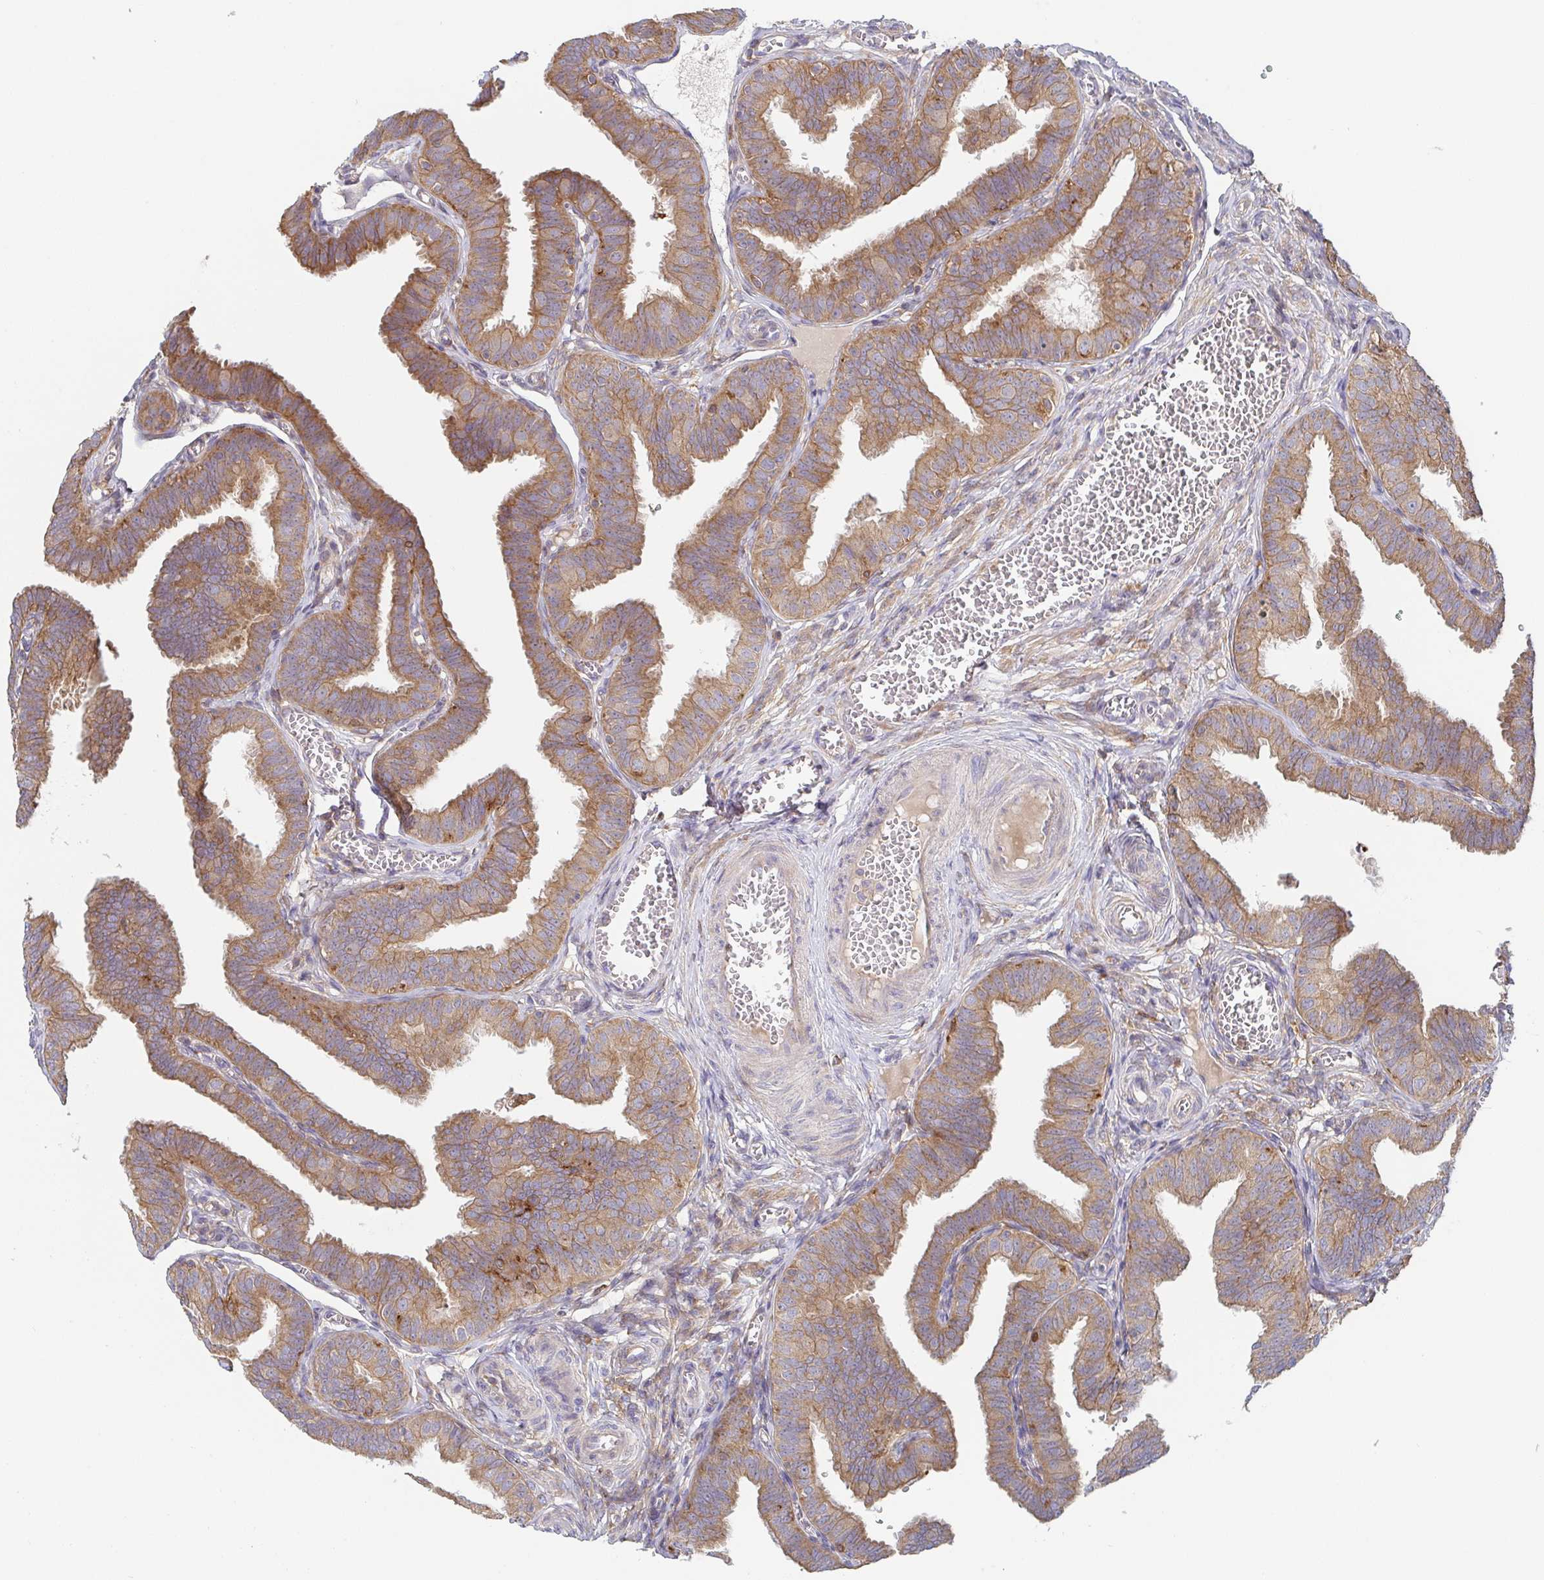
{"staining": {"intensity": "moderate", "quantity": ">75%", "location": "cytoplasmic/membranous"}, "tissue": "fallopian tube", "cell_type": "Glandular cells", "image_type": "normal", "snomed": [{"axis": "morphology", "description": "Normal tissue, NOS"}, {"axis": "topography", "description": "Fallopian tube"}], "caption": "A histopathology image showing moderate cytoplasmic/membranous positivity in about >75% of glandular cells in unremarkable fallopian tube, as visualized by brown immunohistochemical staining.", "gene": "TUFT1", "patient": {"sex": "female", "age": 25}}